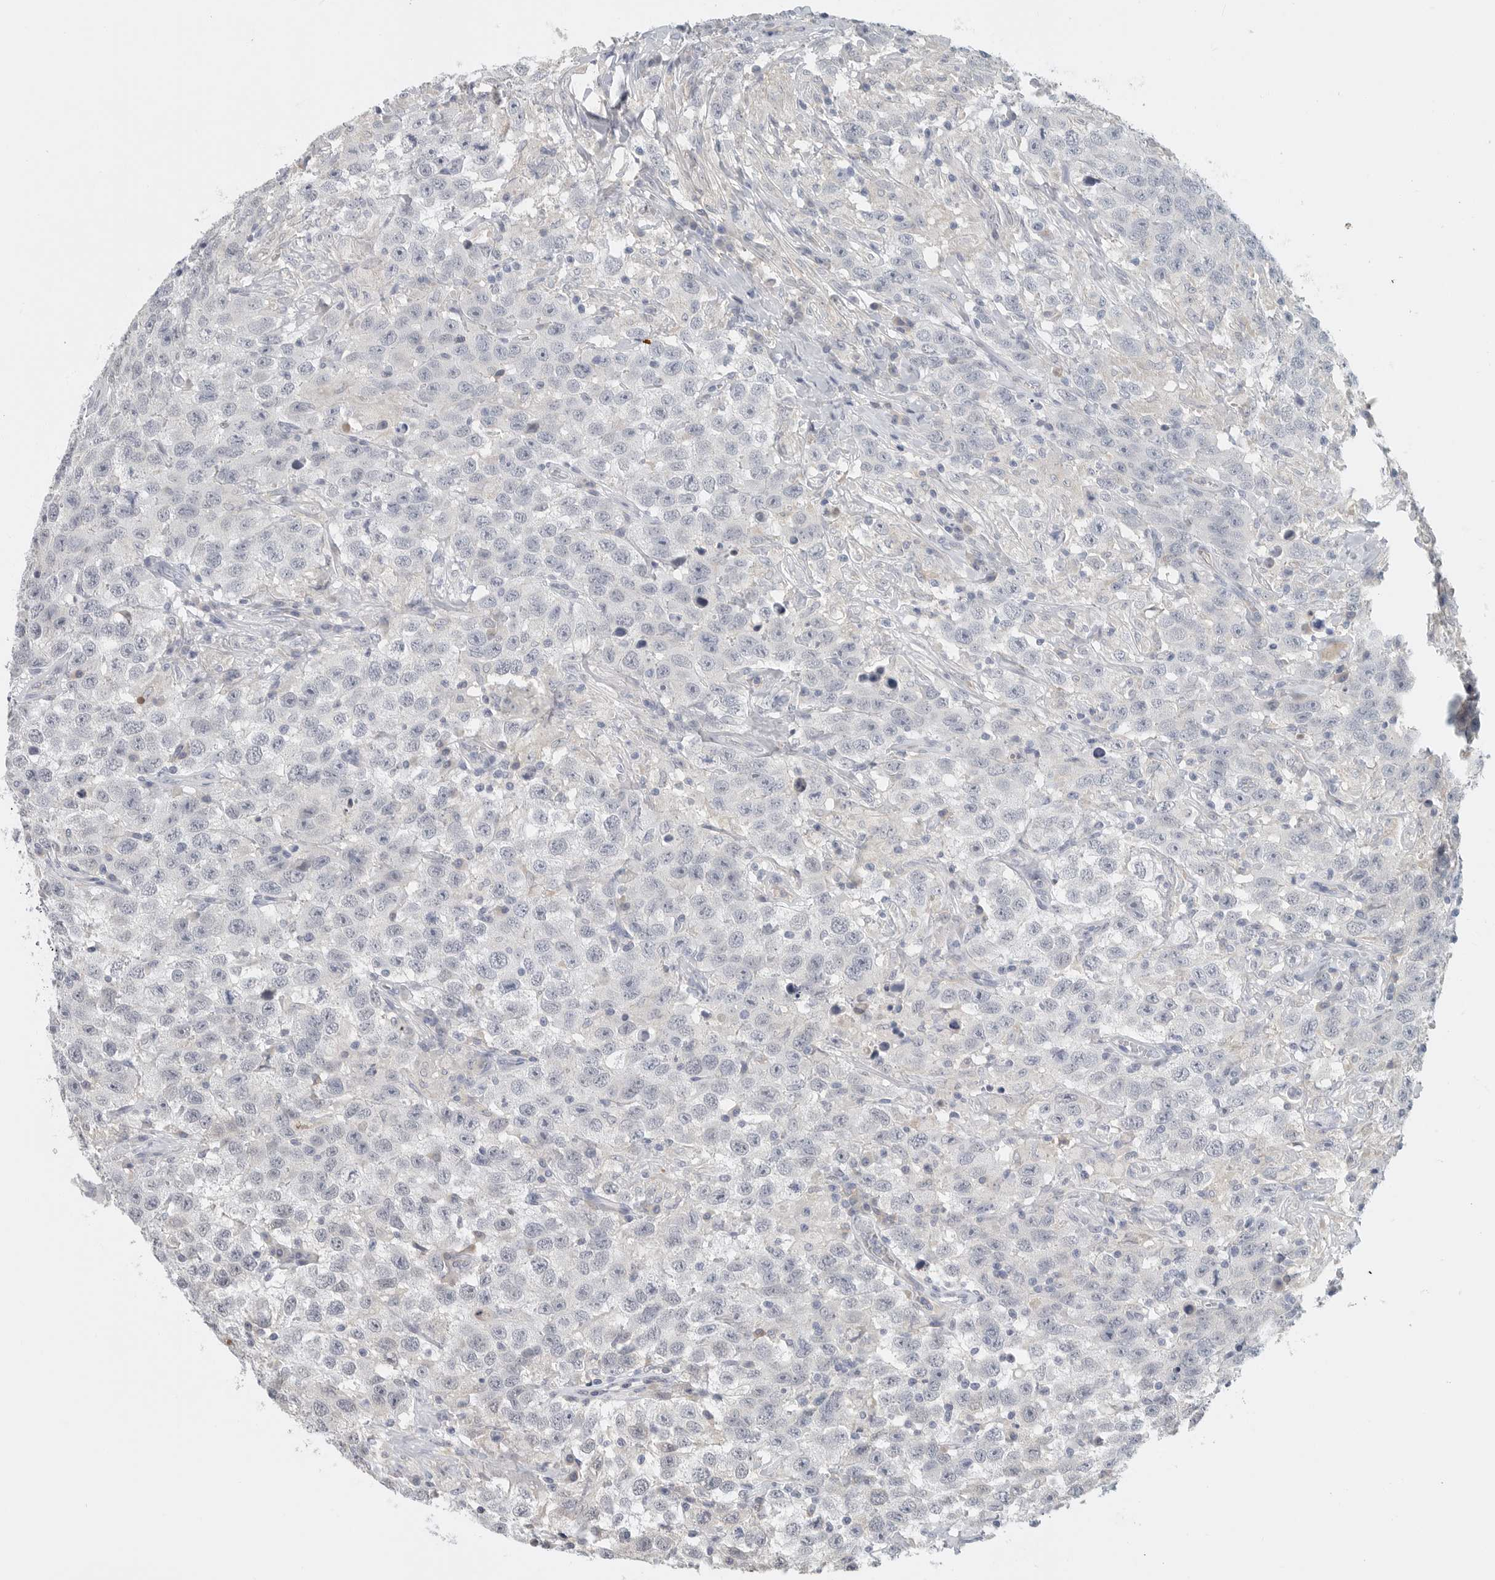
{"staining": {"intensity": "negative", "quantity": "none", "location": "none"}, "tissue": "testis cancer", "cell_type": "Tumor cells", "image_type": "cancer", "snomed": [{"axis": "morphology", "description": "Seminoma, NOS"}, {"axis": "topography", "description": "Testis"}], "caption": "Tumor cells show no significant positivity in testis seminoma.", "gene": "PAM", "patient": {"sex": "male", "age": 41}}